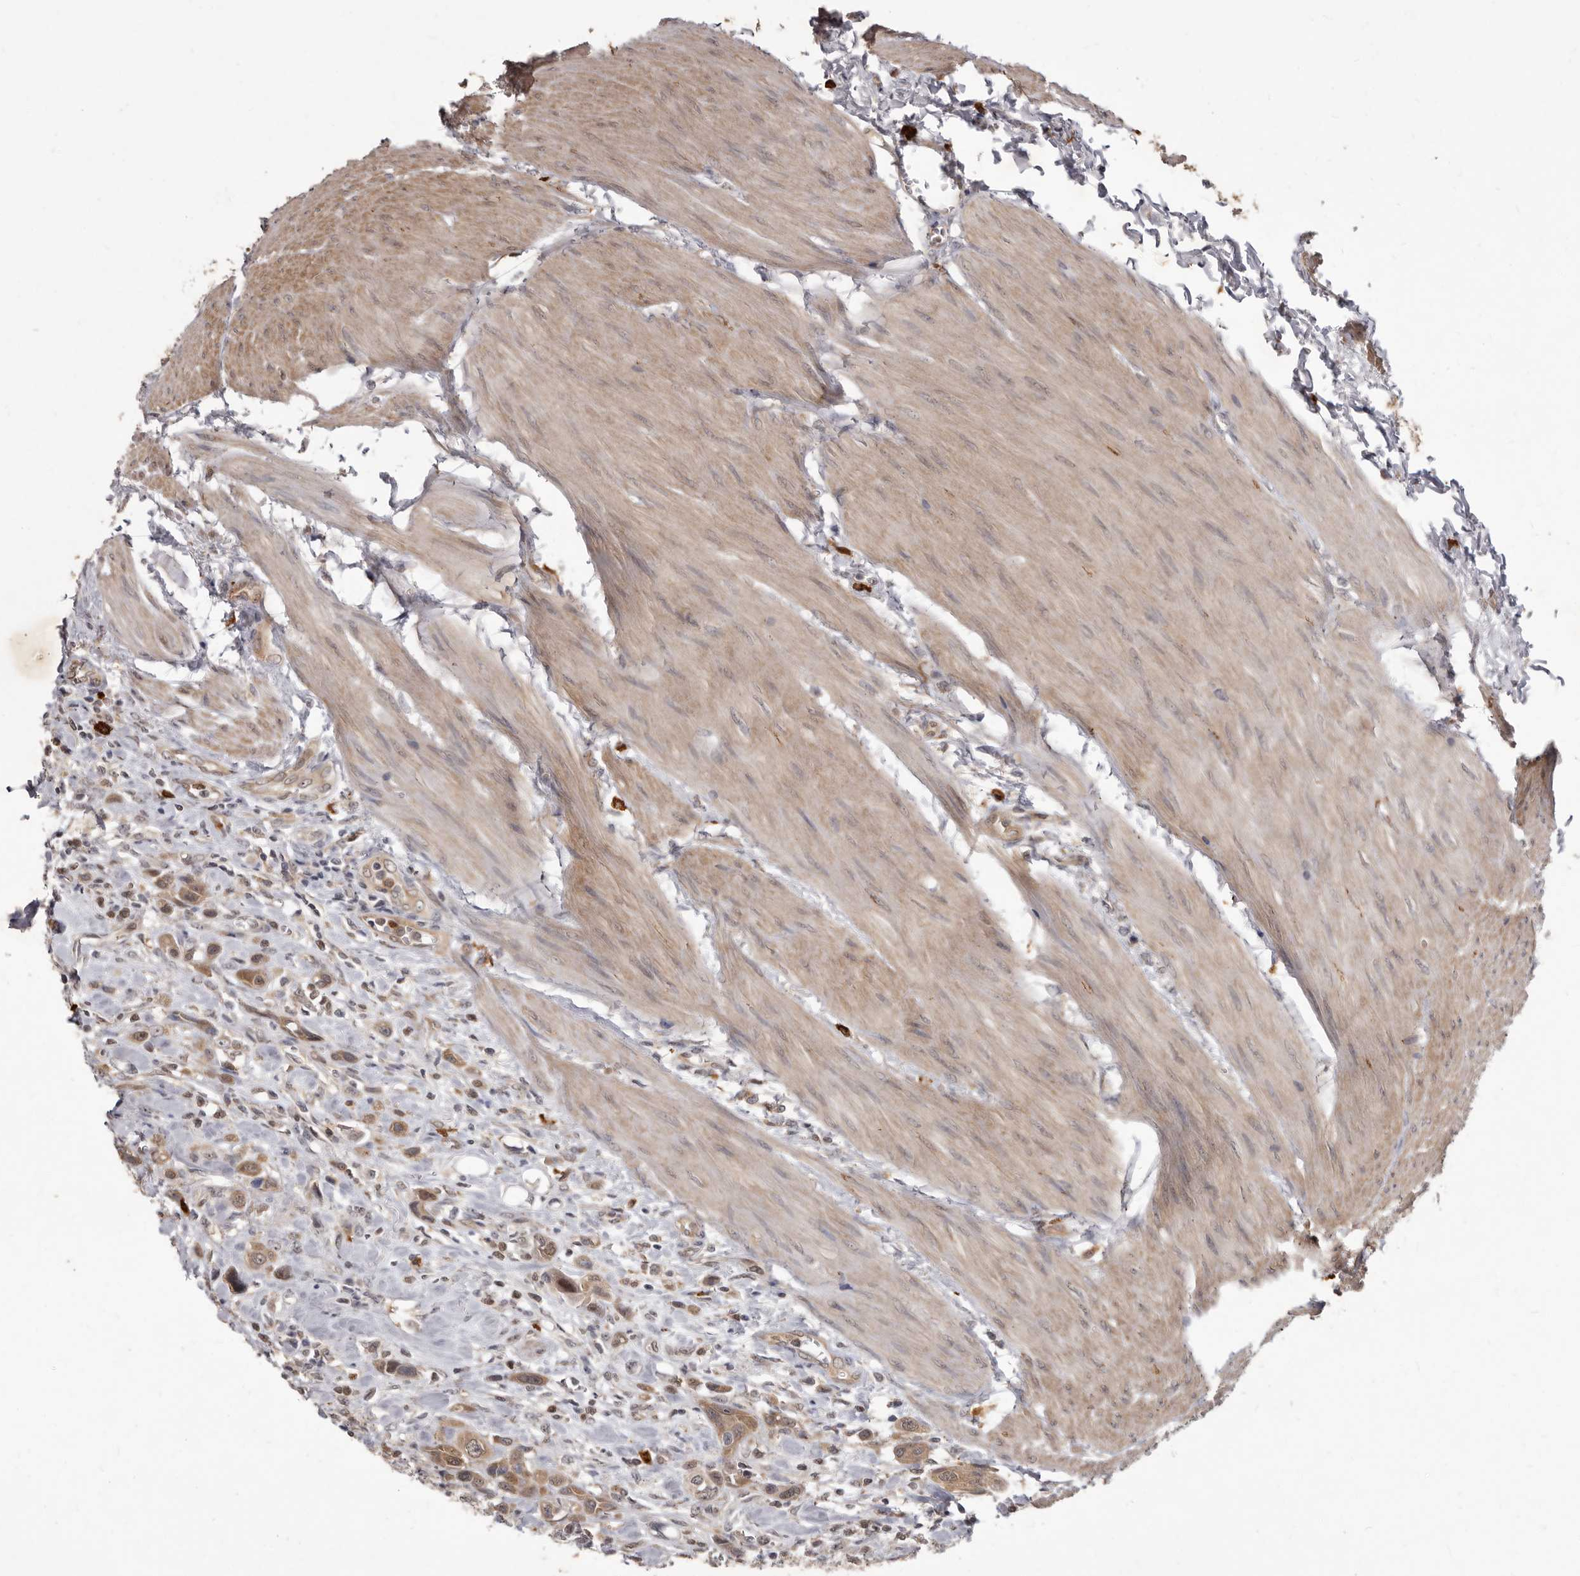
{"staining": {"intensity": "moderate", "quantity": ">75%", "location": "cytoplasmic/membranous,nuclear"}, "tissue": "urothelial cancer", "cell_type": "Tumor cells", "image_type": "cancer", "snomed": [{"axis": "morphology", "description": "Urothelial carcinoma, High grade"}, {"axis": "topography", "description": "Urinary bladder"}], "caption": "The micrograph reveals staining of high-grade urothelial carcinoma, revealing moderate cytoplasmic/membranous and nuclear protein expression (brown color) within tumor cells.", "gene": "ACLY", "patient": {"sex": "male", "age": 50}}